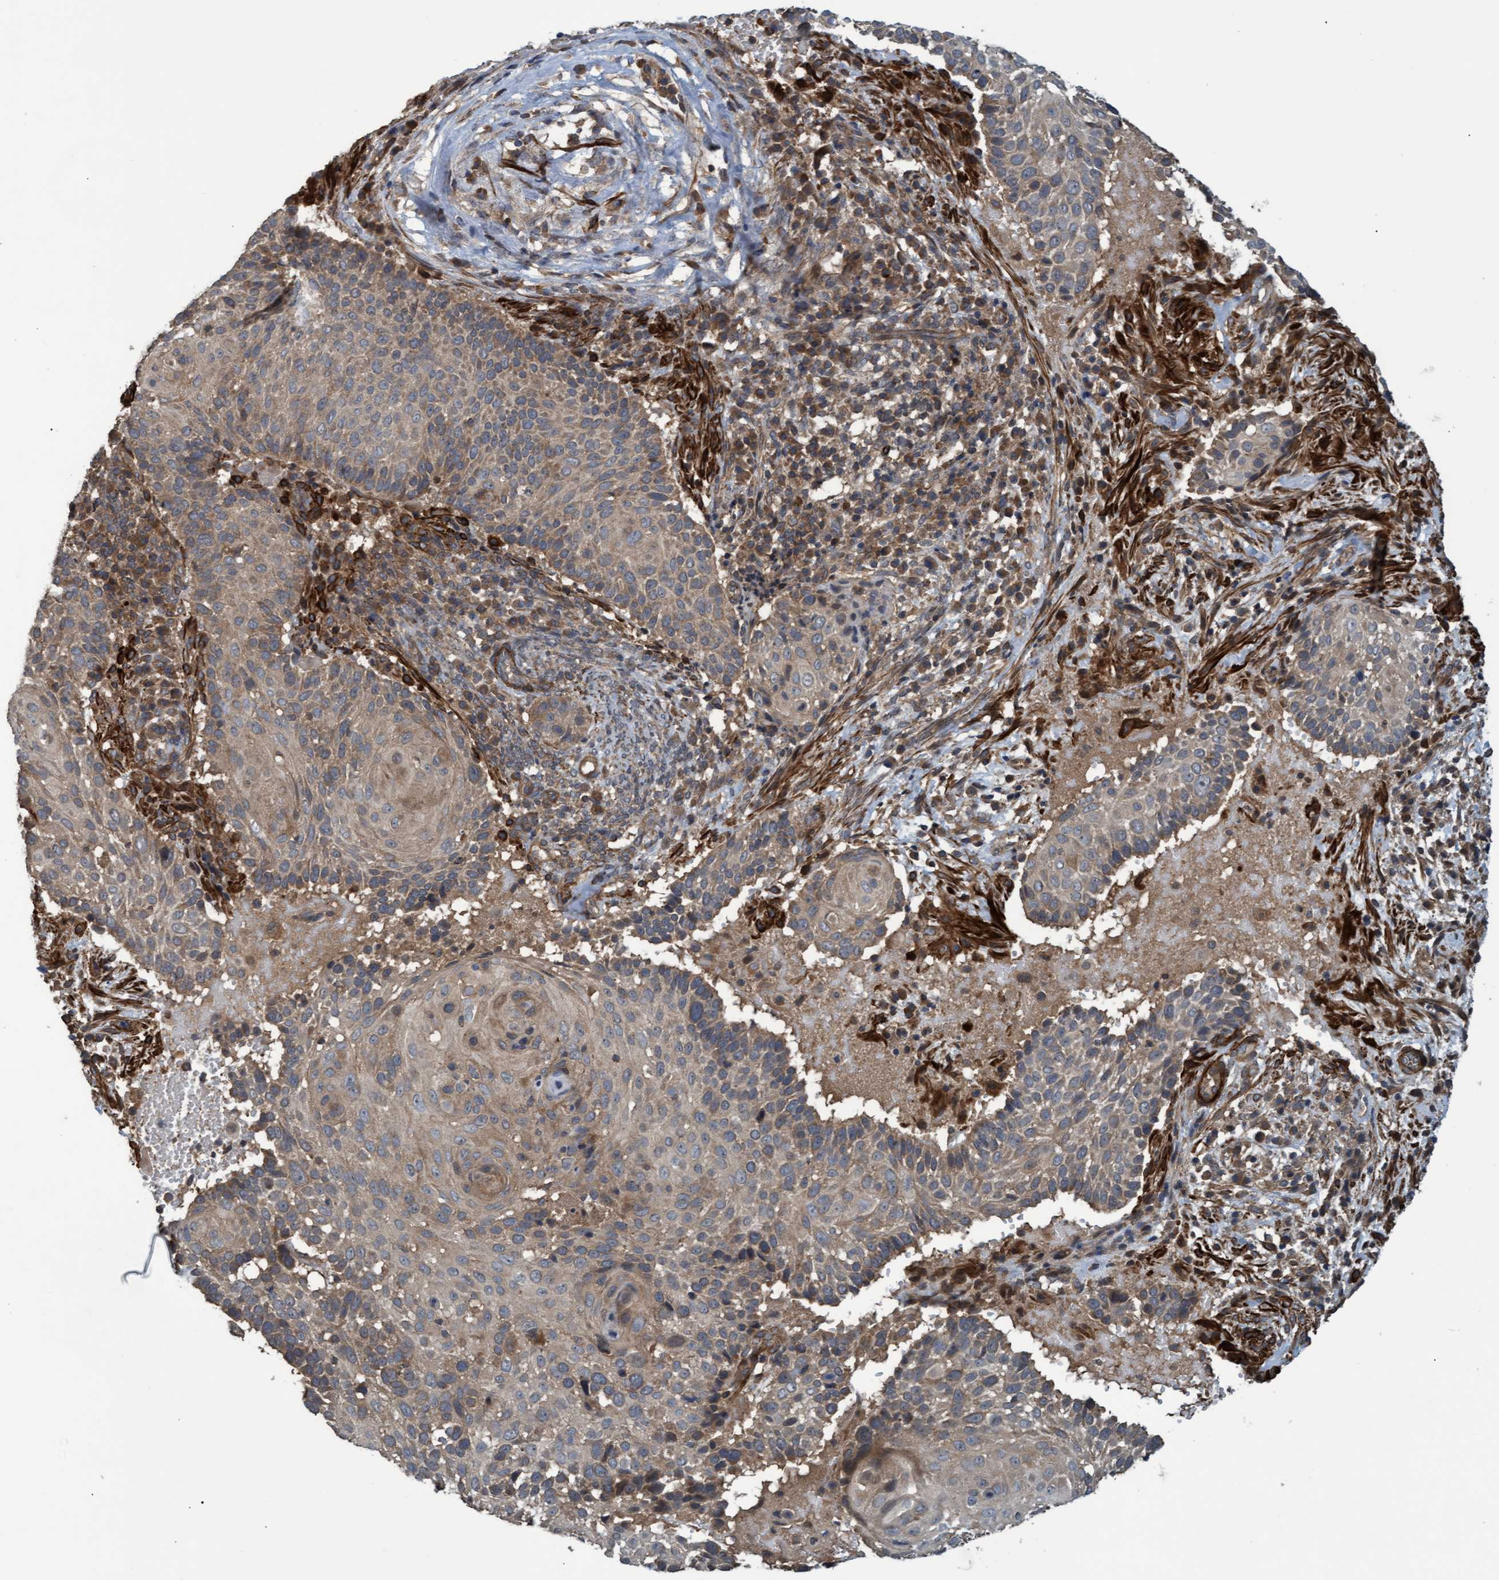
{"staining": {"intensity": "weak", "quantity": "25%-75%", "location": "cytoplasmic/membranous"}, "tissue": "cervical cancer", "cell_type": "Tumor cells", "image_type": "cancer", "snomed": [{"axis": "morphology", "description": "Squamous cell carcinoma, NOS"}, {"axis": "topography", "description": "Cervix"}], "caption": "A micrograph of human cervical cancer (squamous cell carcinoma) stained for a protein exhibits weak cytoplasmic/membranous brown staining in tumor cells.", "gene": "GGT6", "patient": {"sex": "female", "age": 74}}